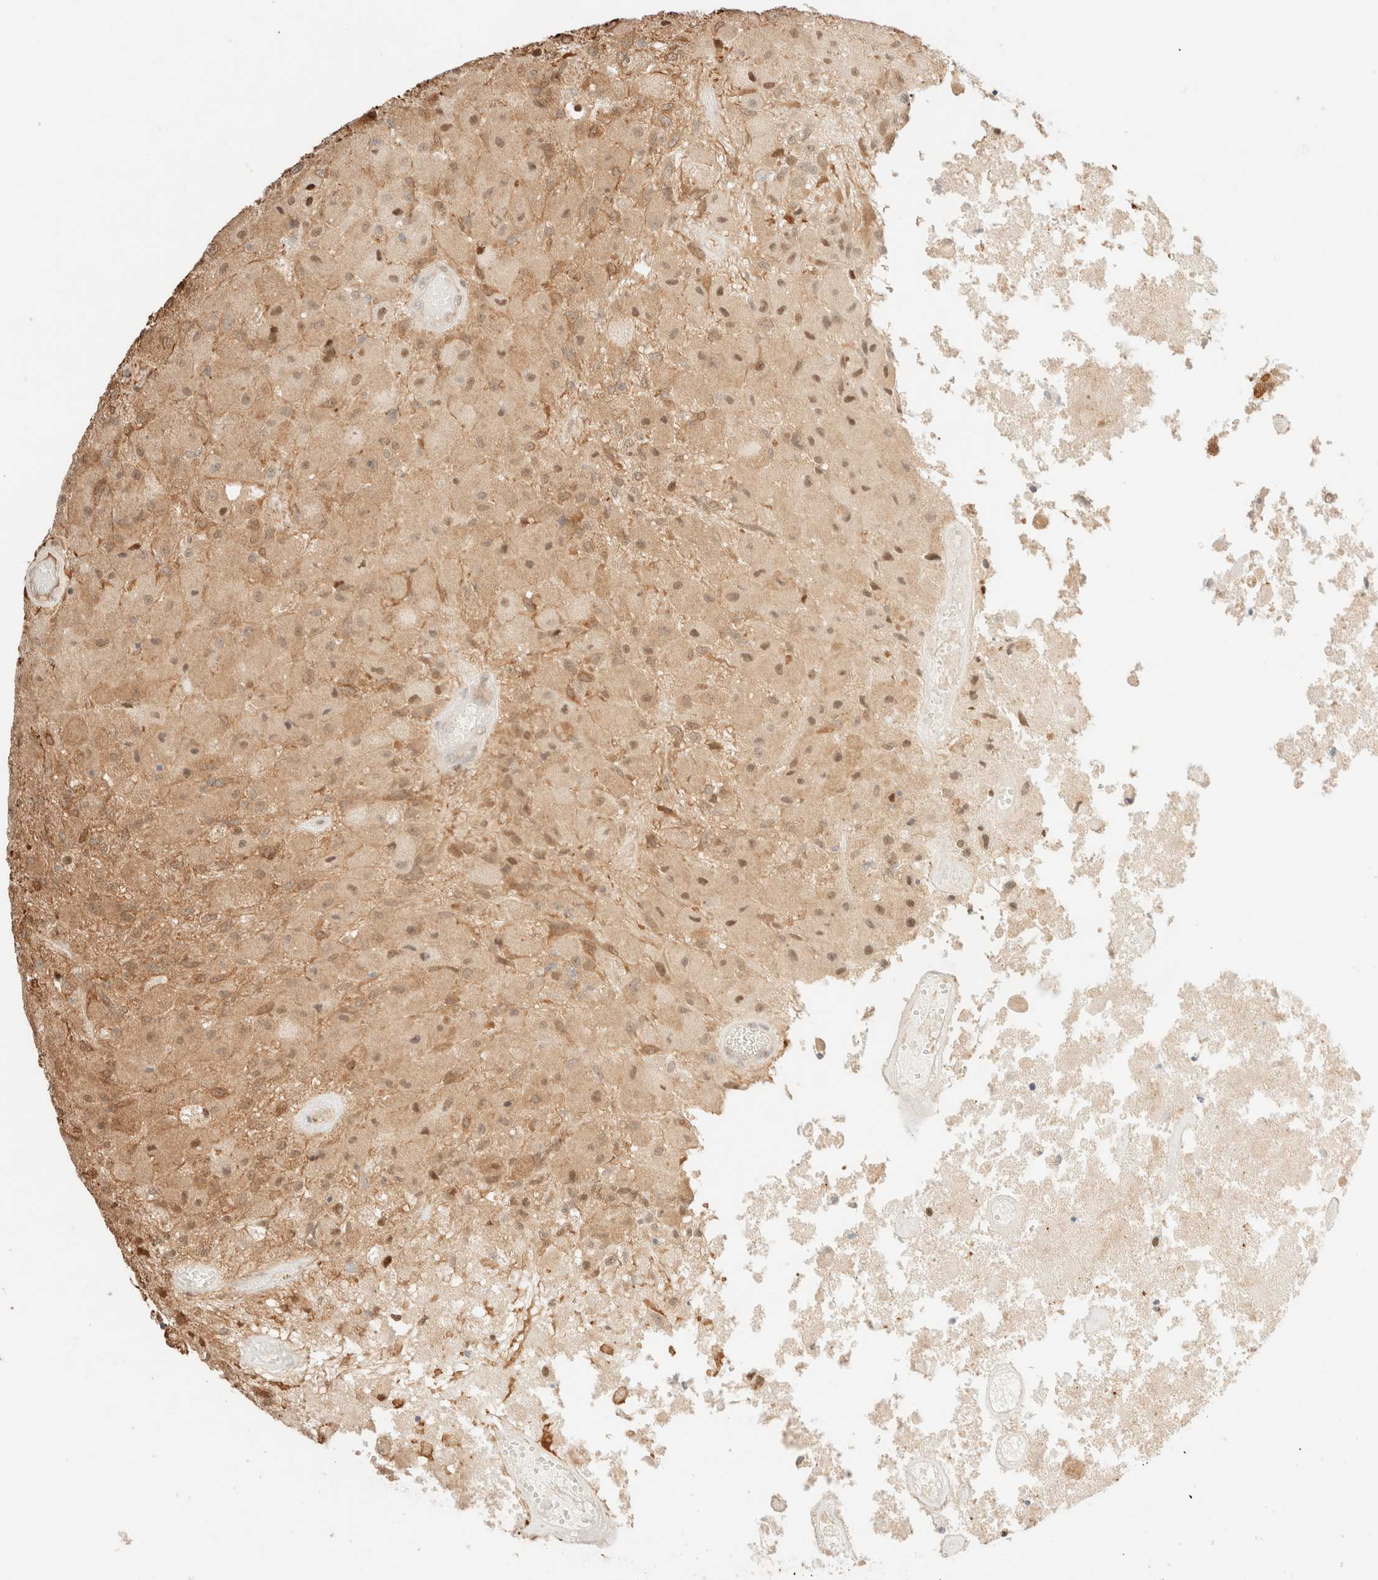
{"staining": {"intensity": "weak", "quantity": ">75%", "location": "cytoplasmic/membranous,nuclear"}, "tissue": "glioma", "cell_type": "Tumor cells", "image_type": "cancer", "snomed": [{"axis": "morphology", "description": "Normal tissue, NOS"}, {"axis": "morphology", "description": "Glioma, malignant, High grade"}, {"axis": "topography", "description": "Cerebral cortex"}], "caption": "Immunohistochemical staining of high-grade glioma (malignant) demonstrates low levels of weak cytoplasmic/membranous and nuclear protein staining in approximately >75% of tumor cells.", "gene": "TSR1", "patient": {"sex": "male", "age": 77}}